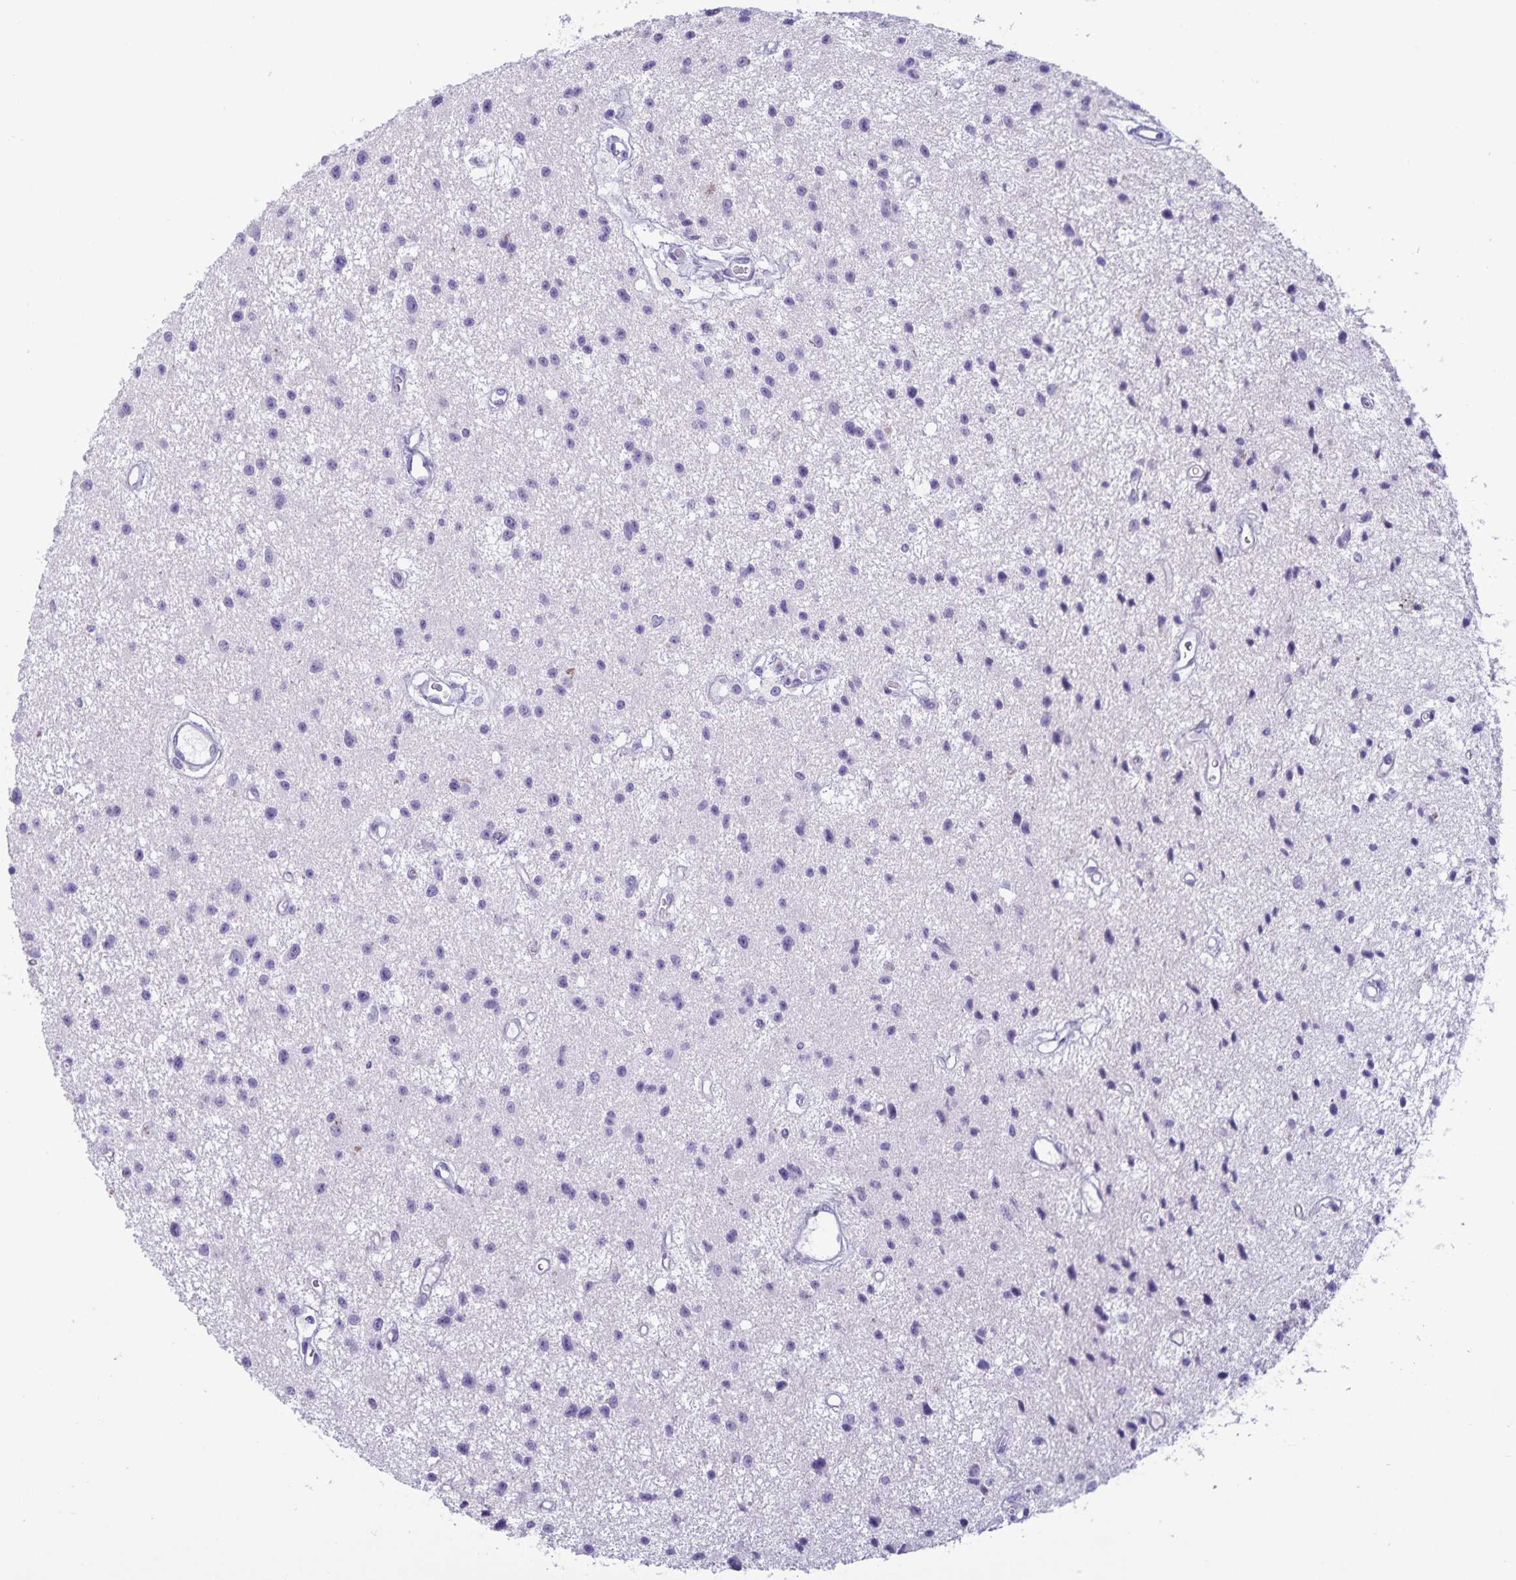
{"staining": {"intensity": "negative", "quantity": "none", "location": "none"}, "tissue": "glioma", "cell_type": "Tumor cells", "image_type": "cancer", "snomed": [{"axis": "morphology", "description": "Glioma, malignant, Low grade"}, {"axis": "topography", "description": "Brain"}], "caption": "Immunohistochemistry histopathology image of glioma stained for a protein (brown), which shows no expression in tumor cells. (Brightfield microscopy of DAB (3,3'-diaminobenzidine) IHC at high magnification).", "gene": "IBTK", "patient": {"sex": "male", "age": 43}}